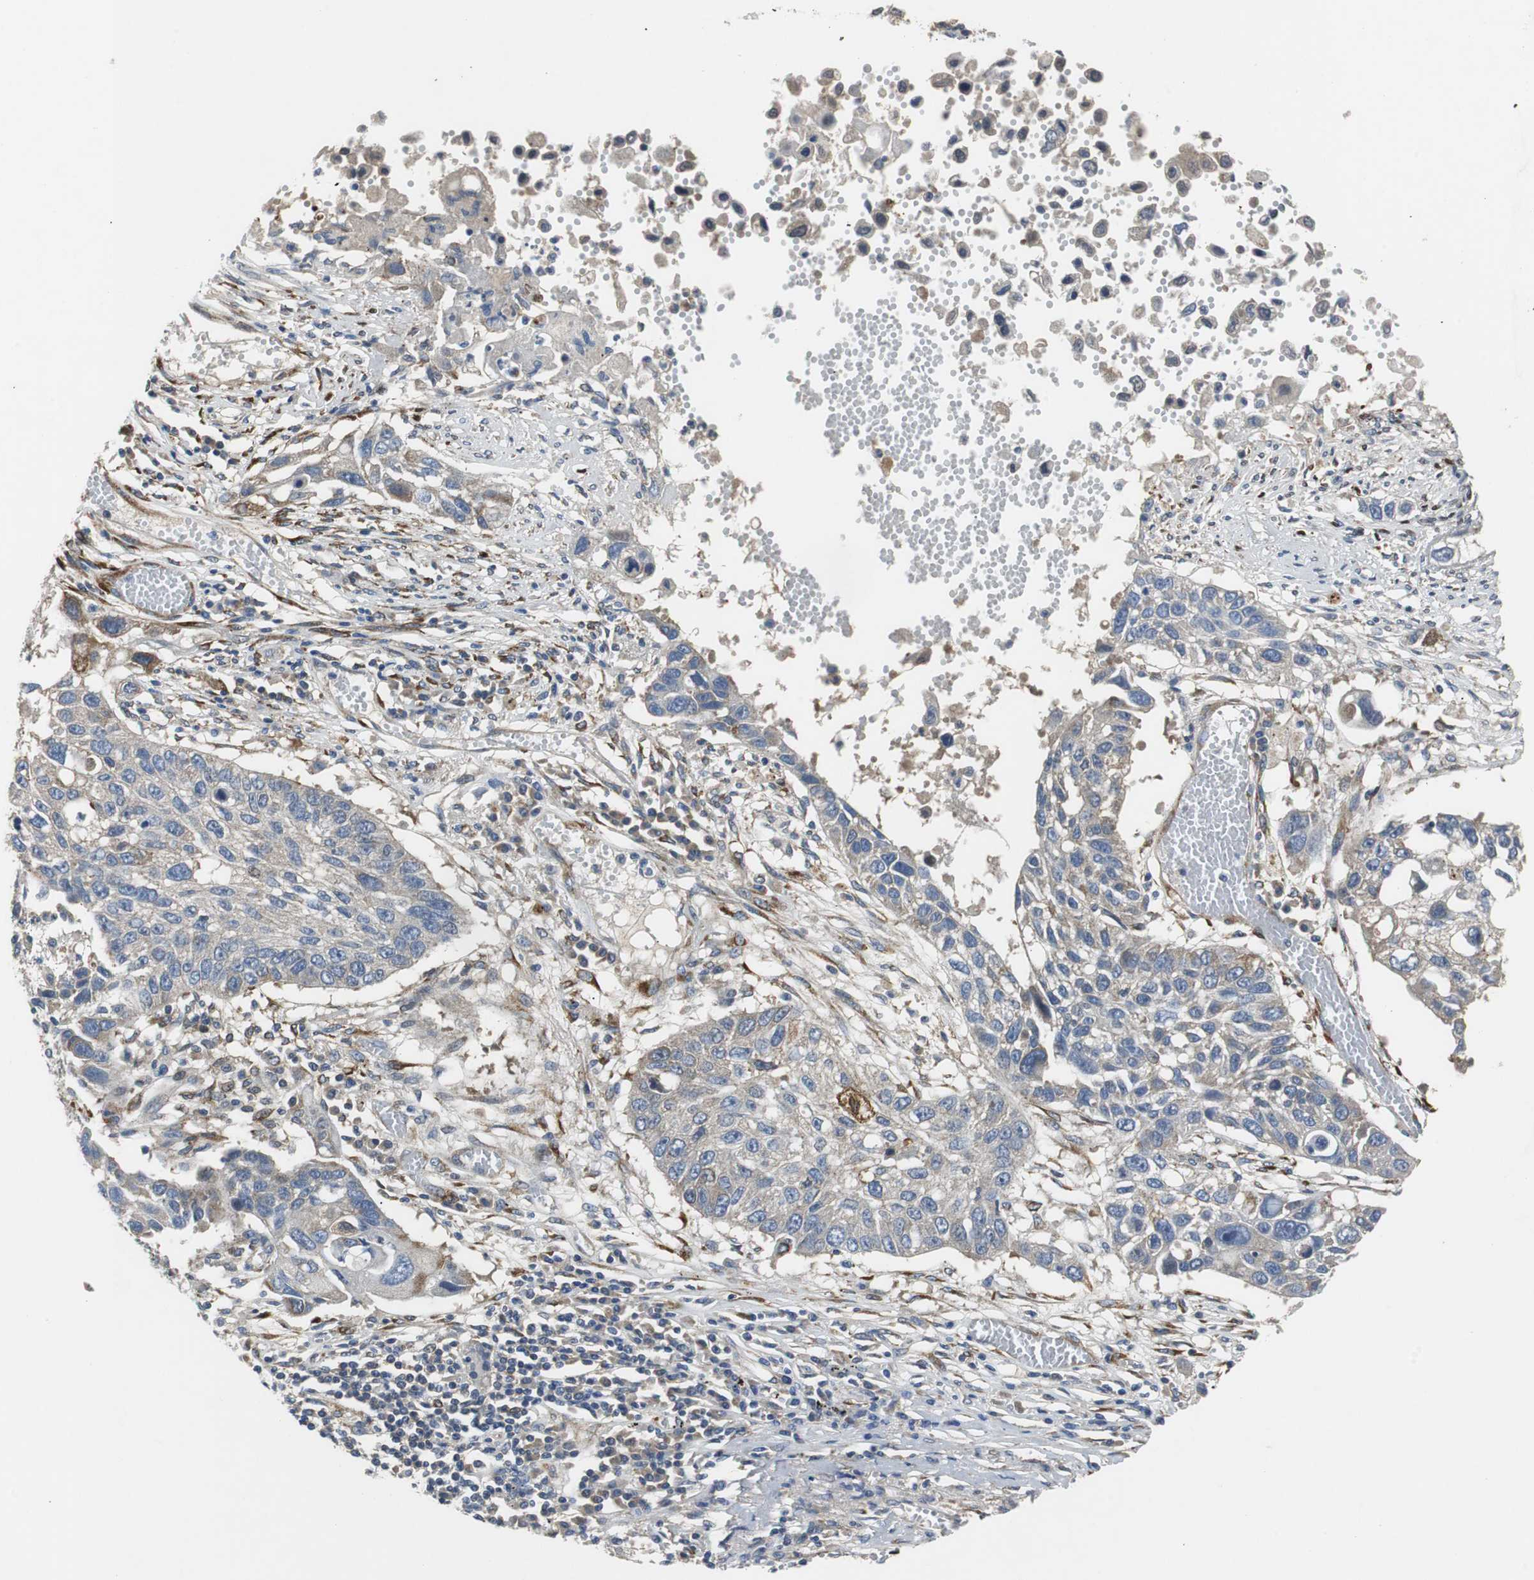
{"staining": {"intensity": "weak", "quantity": "25%-75%", "location": "cytoplasmic/membranous"}, "tissue": "lung cancer", "cell_type": "Tumor cells", "image_type": "cancer", "snomed": [{"axis": "morphology", "description": "Squamous cell carcinoma, NOS"}, {"axis": "topography", "description": "Lung"}], "caption": "Lung cancer (squamous cell carcinoma) stained for a protein (brown) displays weak cytoplasmic/membranous positive staining in approximately 25%-75% of tumor cells.", "gene": "ISCU", "patient": {"sex": "male", "age": 71}}